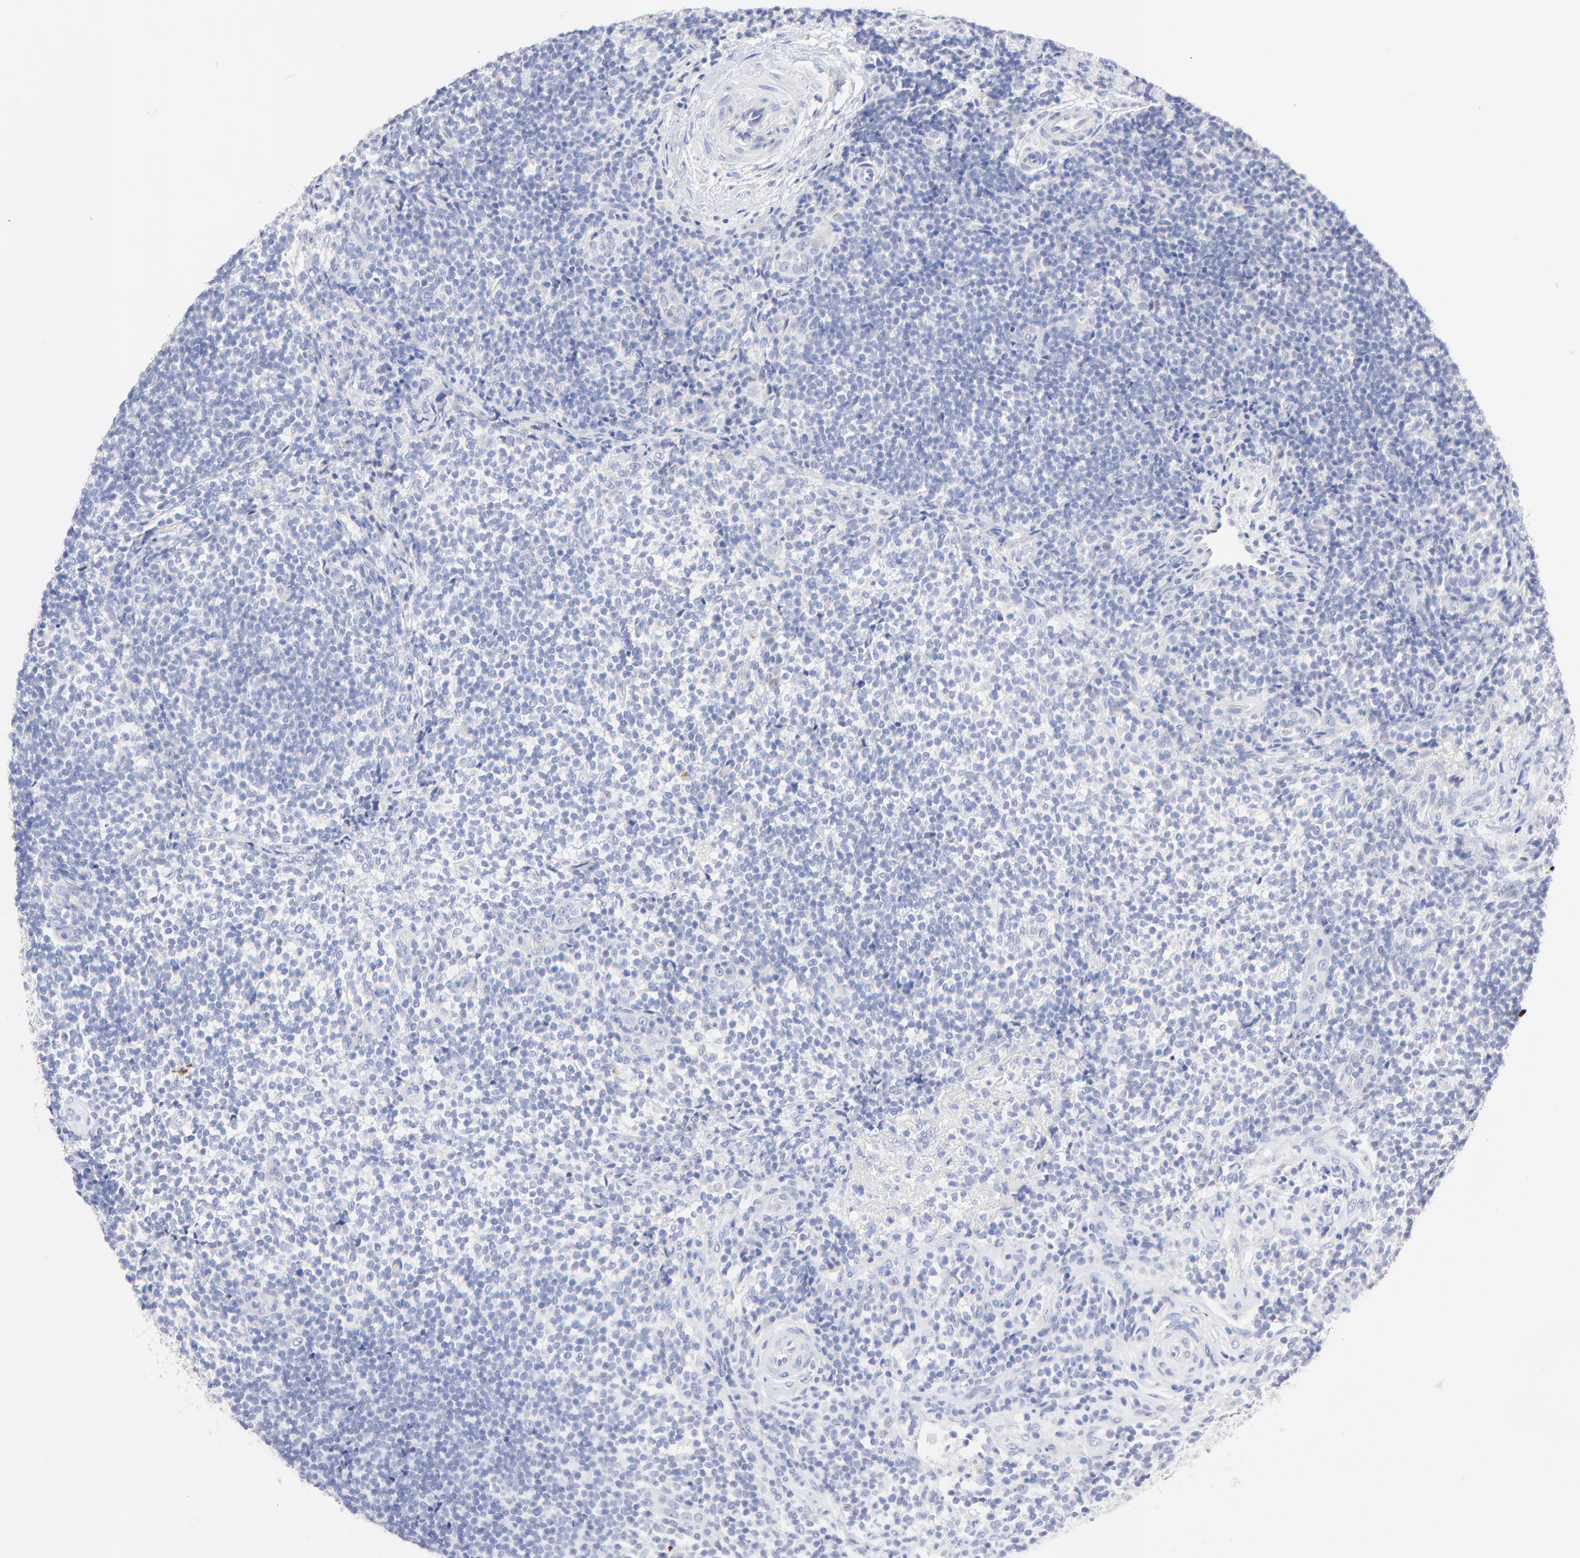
{"staining": {"intensity": "negative", "quantity": "none", "location": "none"}, "tissue": "lymphoma", "cell_type": "Tumor cells", "image_type": "cancer", "snomed": [{"axis": "morphology", "description": "Malignant lymphoma, non-Hodgkin's type, Low grade"}, {"axis": "topography", "description": "Lymph node"}], "caption": "The photomicrograph exhibits no staining of tumor cells in low-grade malignant lymphoma, non-Hodgkin's type.", "gene": "SULT4A1", "patient": {"sex": "female", "age": 76}}